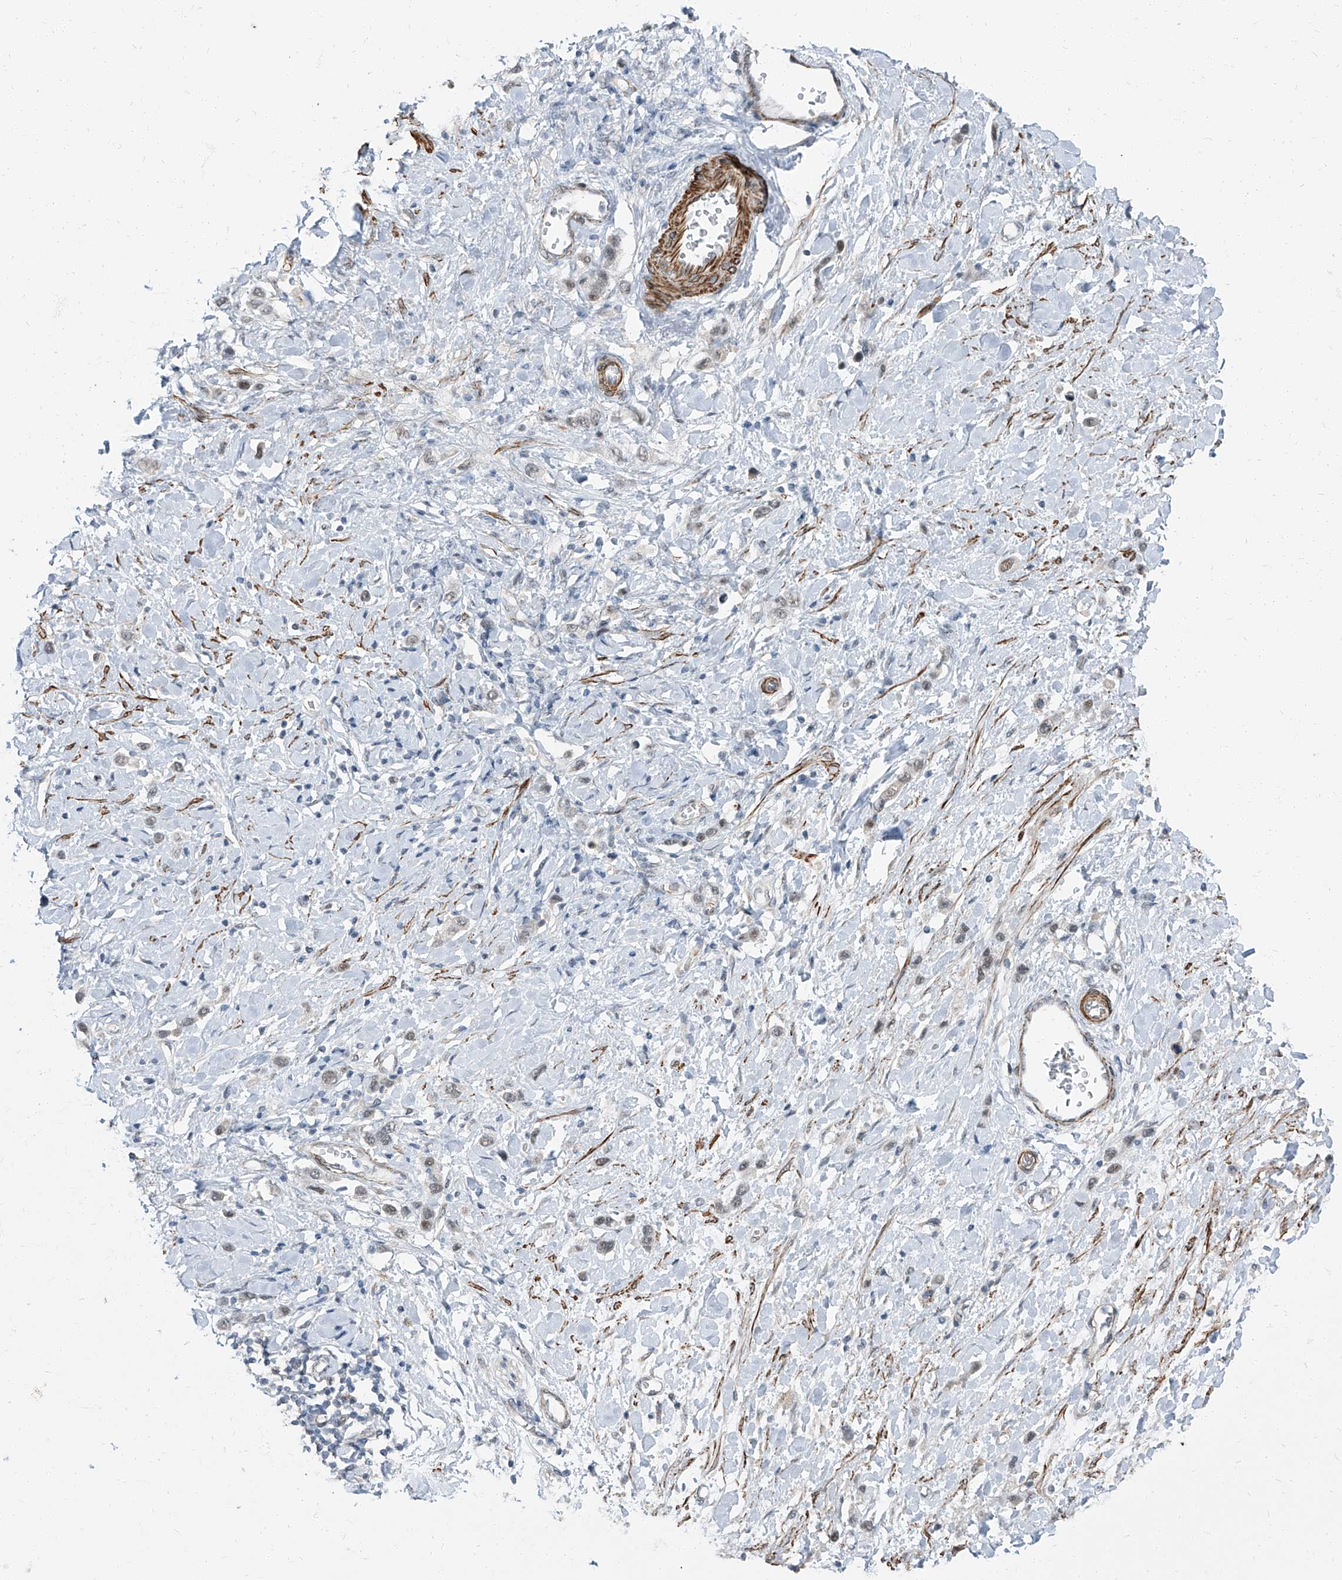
{"staining": {"intensity": "weak", "quantity": "<25%", "location": "nuclear"}, "tissue": "stomach cancer", "cell_type": "Tumor cells", "image_type": "cancer", "snomed": [{"axis": "morphology", "description": "Adenocarcinoma, NOS"}, {"axis": "topography", "description": "Stomach"}], "caption": "Immunohistochemistry histopathology image of neoplastic tissue: human adenocarcinoma (stomach) stained with DAB exhibits no significant protein staining in tumor cells. (Stains: DAB (3,3'-diaminobenzidine) IHC with hematoxylin counter stain, Microscopy: brightfield microscopy at high magnification).", "gene": "TXLNB", "patient": {"sex": "female", "age": 65}}